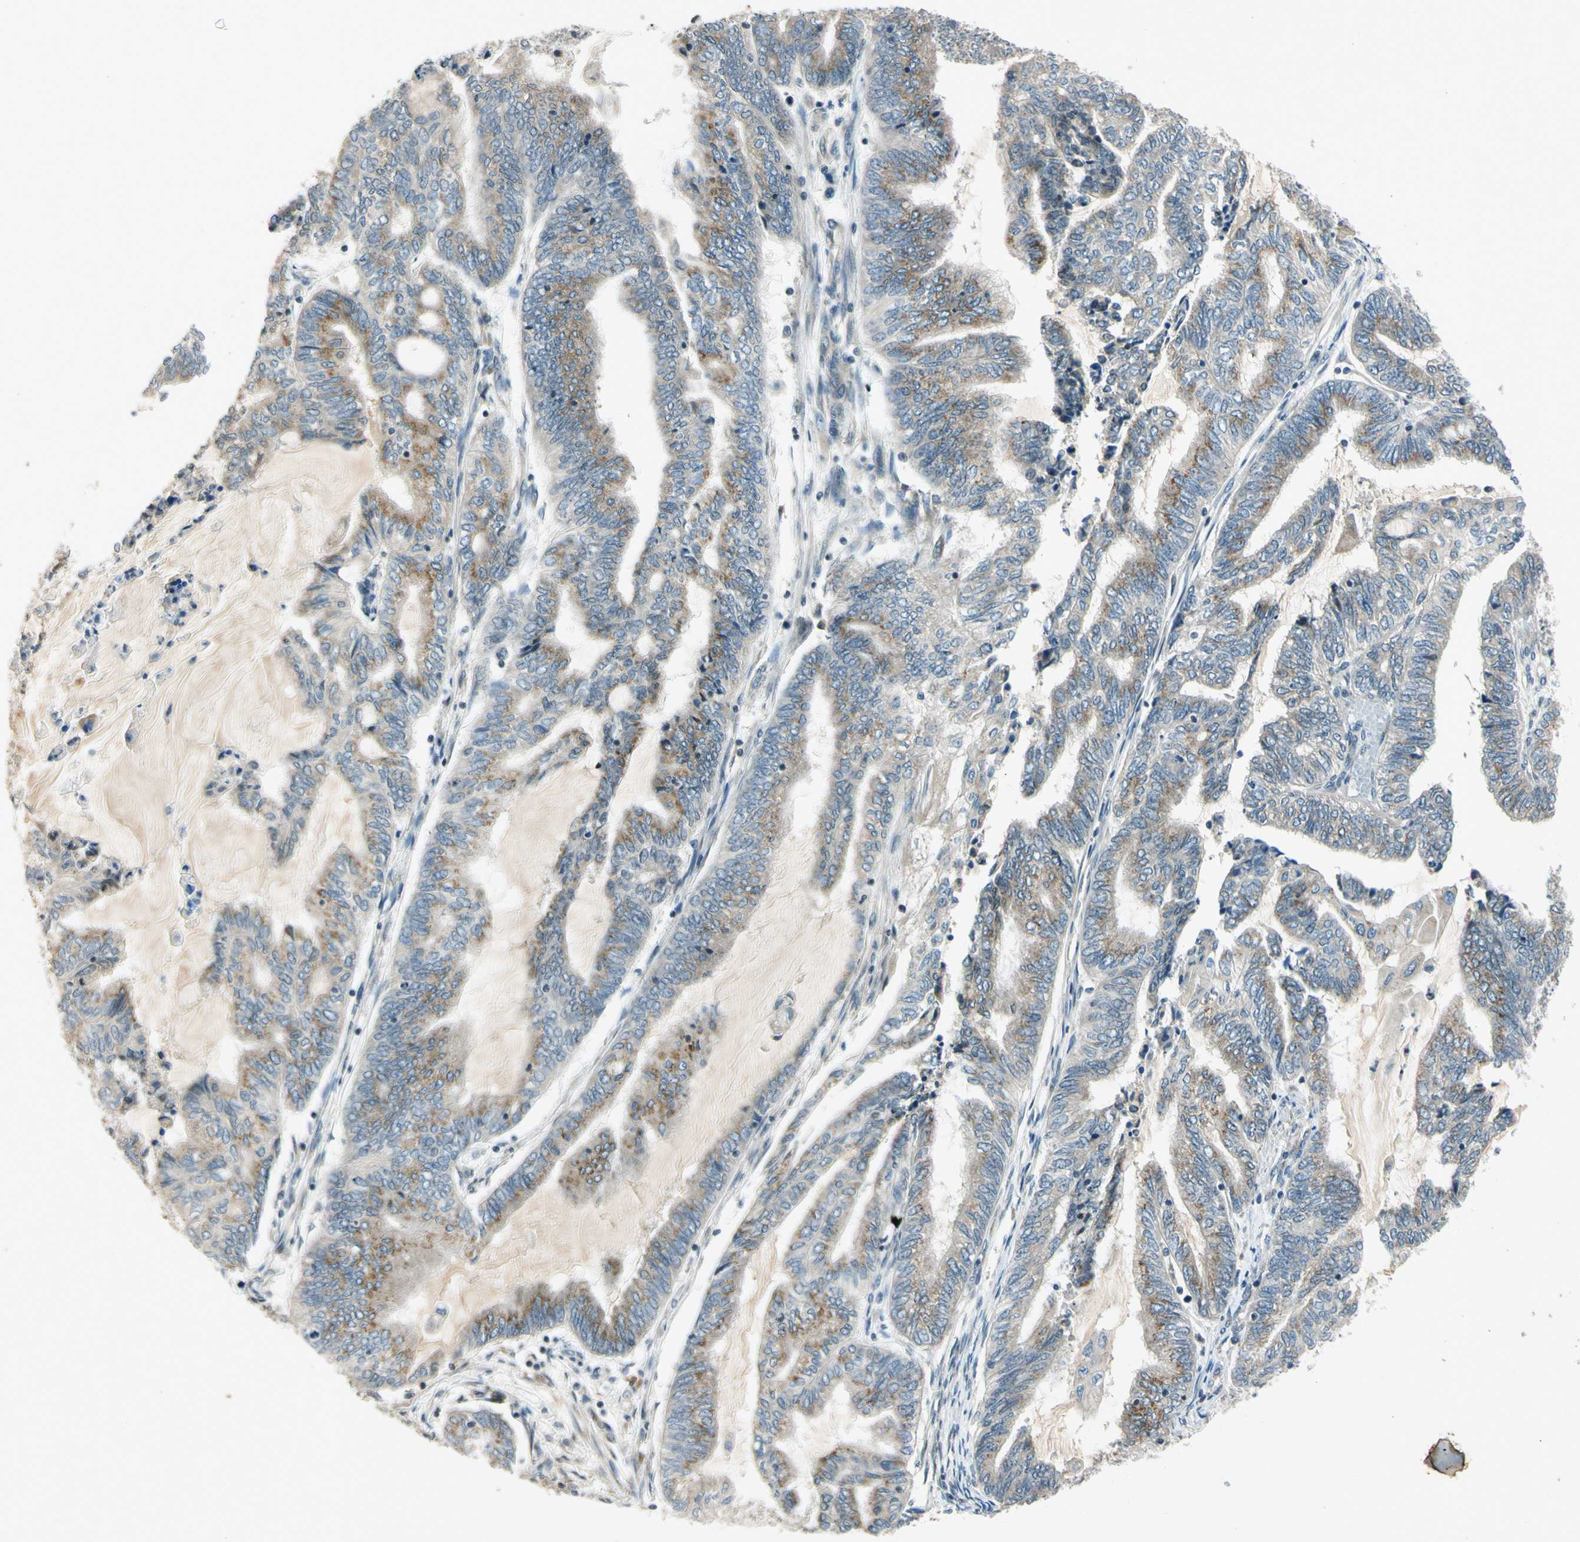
{"staining": {"intensity": "moderate", "quantity": "25%-75%", "location": "cytoplasmic/membranous"}, "tissue": "endometrial cancer", "cell_type": "Tumor cells", "image_type": "cancer", "snomed": [{"axis": "morphology", "description": "Adenocarcinoma, NOS"}, {"axis": "topography", "description": "Uterus"}, {"axis": "topography", "description": "Endometrium"}], "caption": "There is medium levels of moderate cytoplasmic/membranous staining in tumor cells of endometrial cancer, as demonstrated by immunohistochemical staining (brown color).", "gene": "RPS6KB2", "patient": {"sex": "female", "age": 70}}